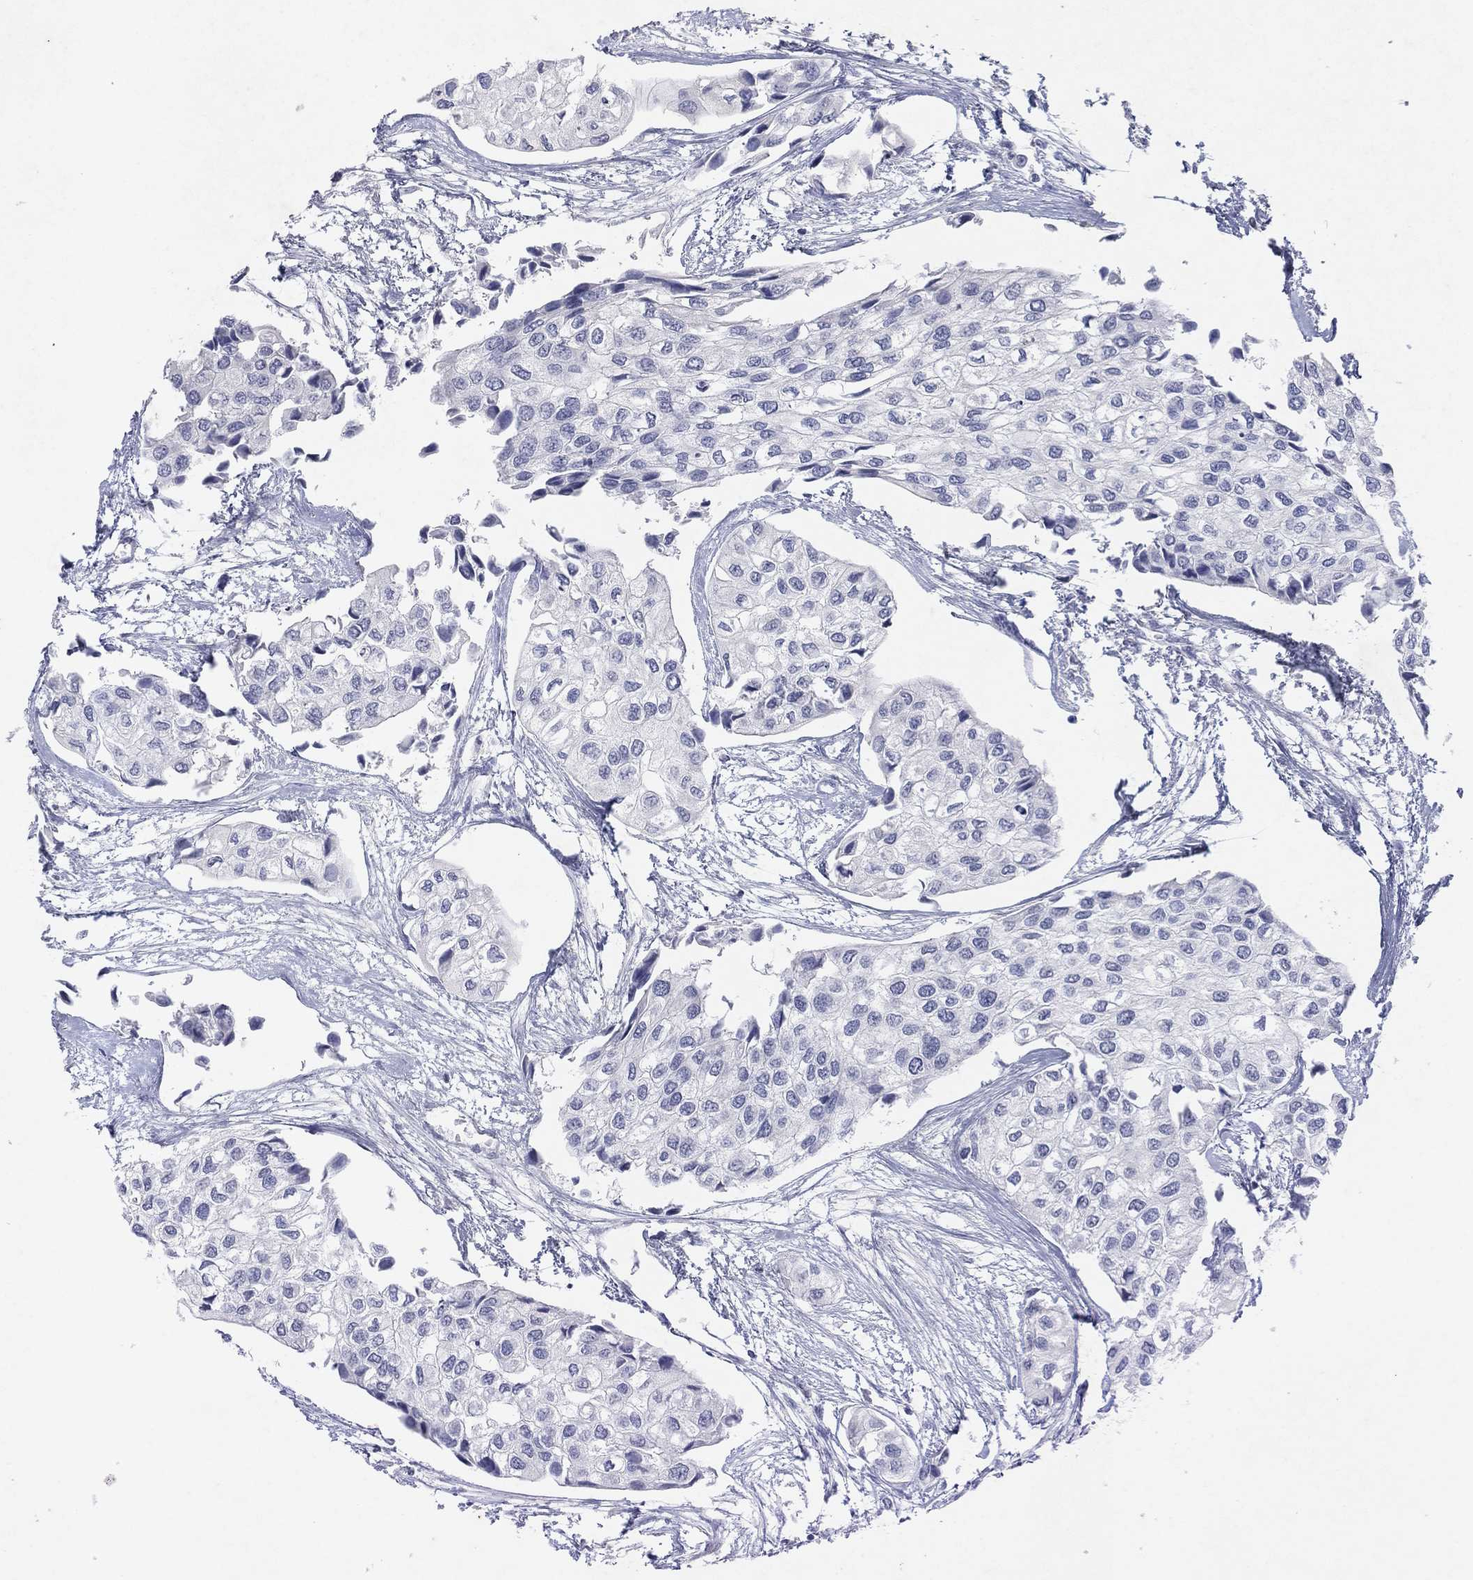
{"staining": {"intensity": "negative", "quantity": "none", "location": "none"}, "tissue": "urothelial cancer", "cell_type": "Tumor cells", "image_type": "cancer", "snomed": [{"axis": "morphology", "description": "Urothelial carcinoma, High grade"}, {"axis": "topography", "description": "Urinary bladder"}], "caption": "The image displays no staining of tumor cells in high-grade urothelial carcinoma.", "gene": "KRT40", "patient": {"sex": "male", "age": 73}}